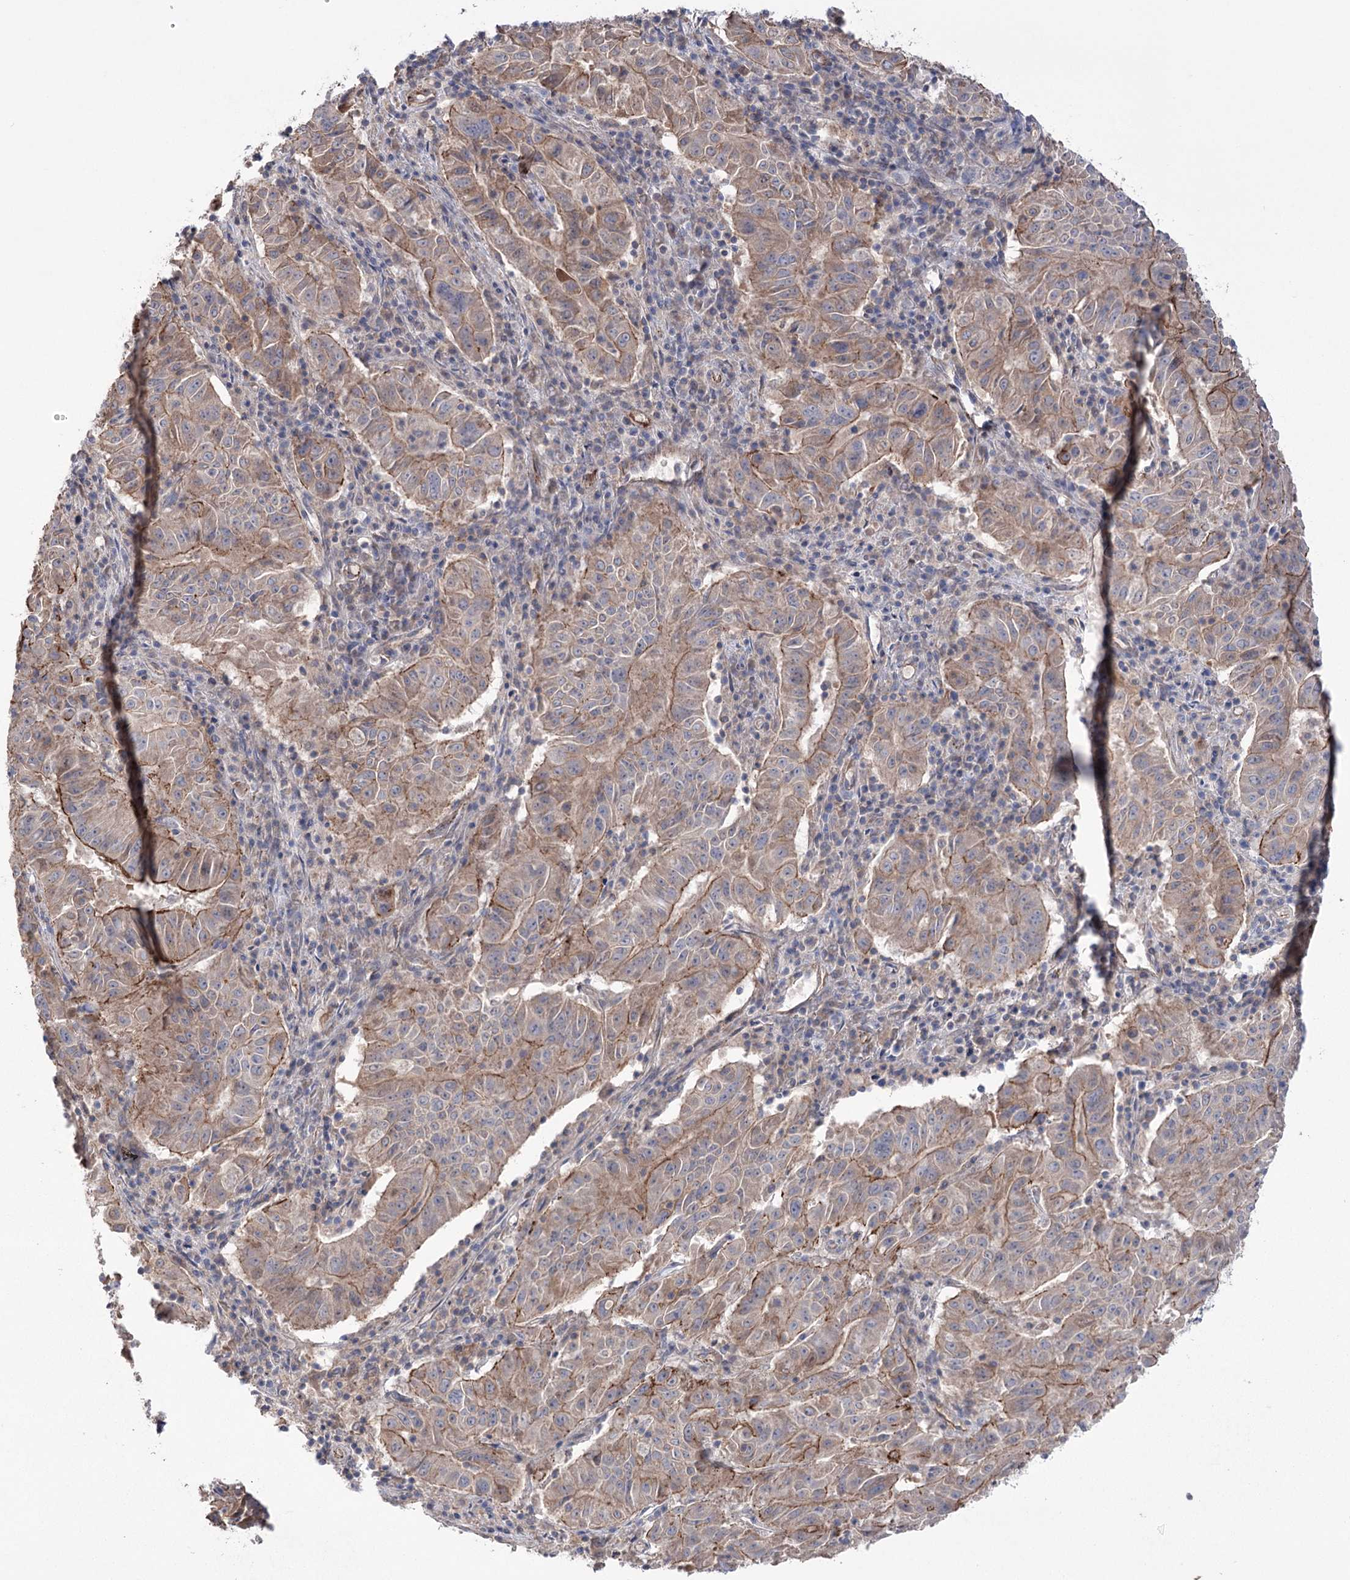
{"staining": {"intensity": "moderate", "quantity": "25%-75%", "location": "cytoplasmic/membranous"}, "tissue": "pancreatic cancer", "cell_type": "Tumor cells", "image_type": "cancer", "snomed": [{"axis": "morphology", "description": "Adenocarcinoma, NOS"}, {"axis": "topography", "description": "Pancreas"}], "caption": "Immunohistochemical staining of human pancreatic adenocarcinoma shows moderate cytoplasmic/membranous protein positivity in approximately 25%-75% of tumor cells.", "gene": "TRIM71", "patient": {"sex": "male", "age": 63}}